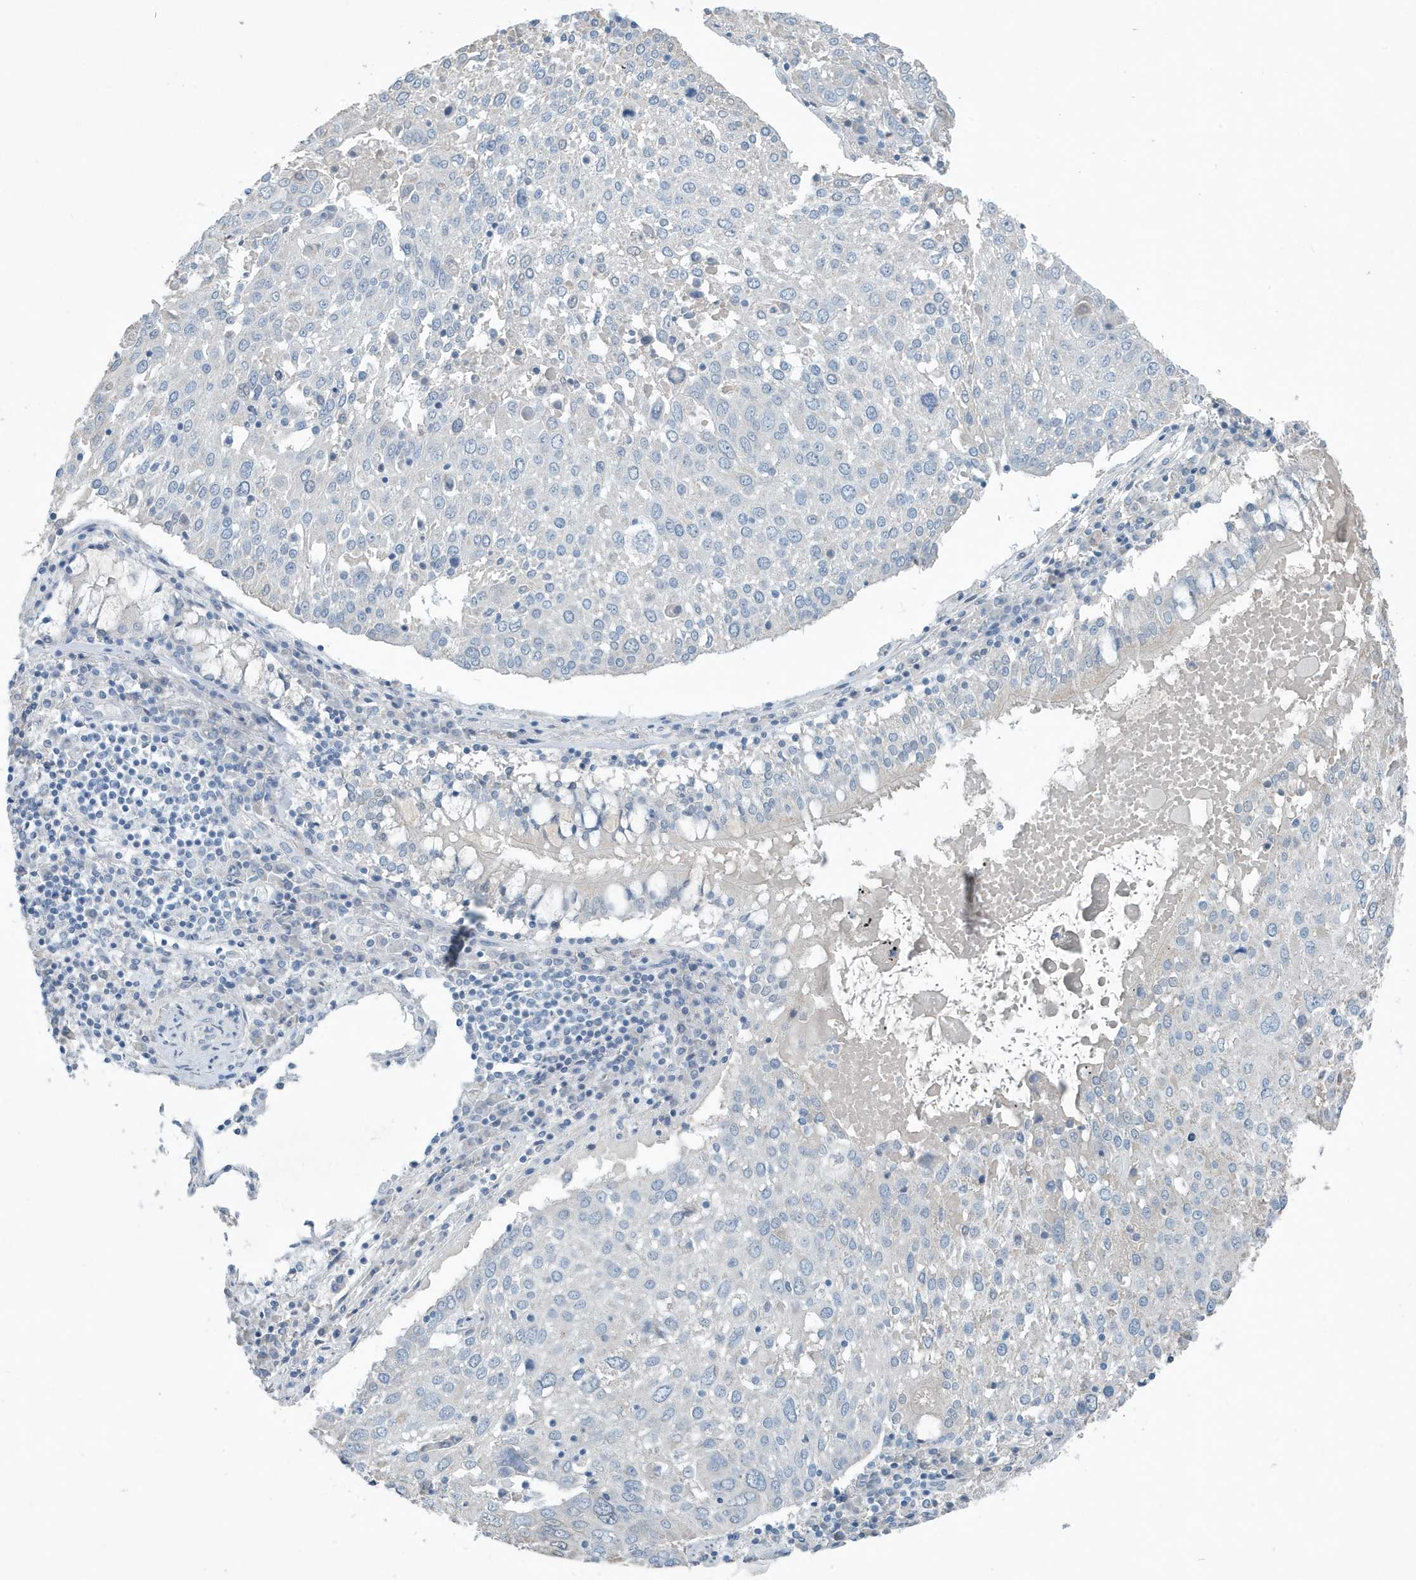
{"staining": {"intensity": "negative", "quantity": "none", "location": "none"}, "tissue": "lung cancer", "cell_type": "Tumor cells", "image_type": "cancer", "snomed": [{"axis": "morphology", "description": "Squamous cell carcinoma, NOS"}, {"axis": "topography", "description": "Lung"}], "caption": "Immunohistochemical staining of human lung squamous cell carcinoma shows no significant expression in tumor cells.", "gene": "UGT2B4", "patient": {"sex": "male", "age": 65}}